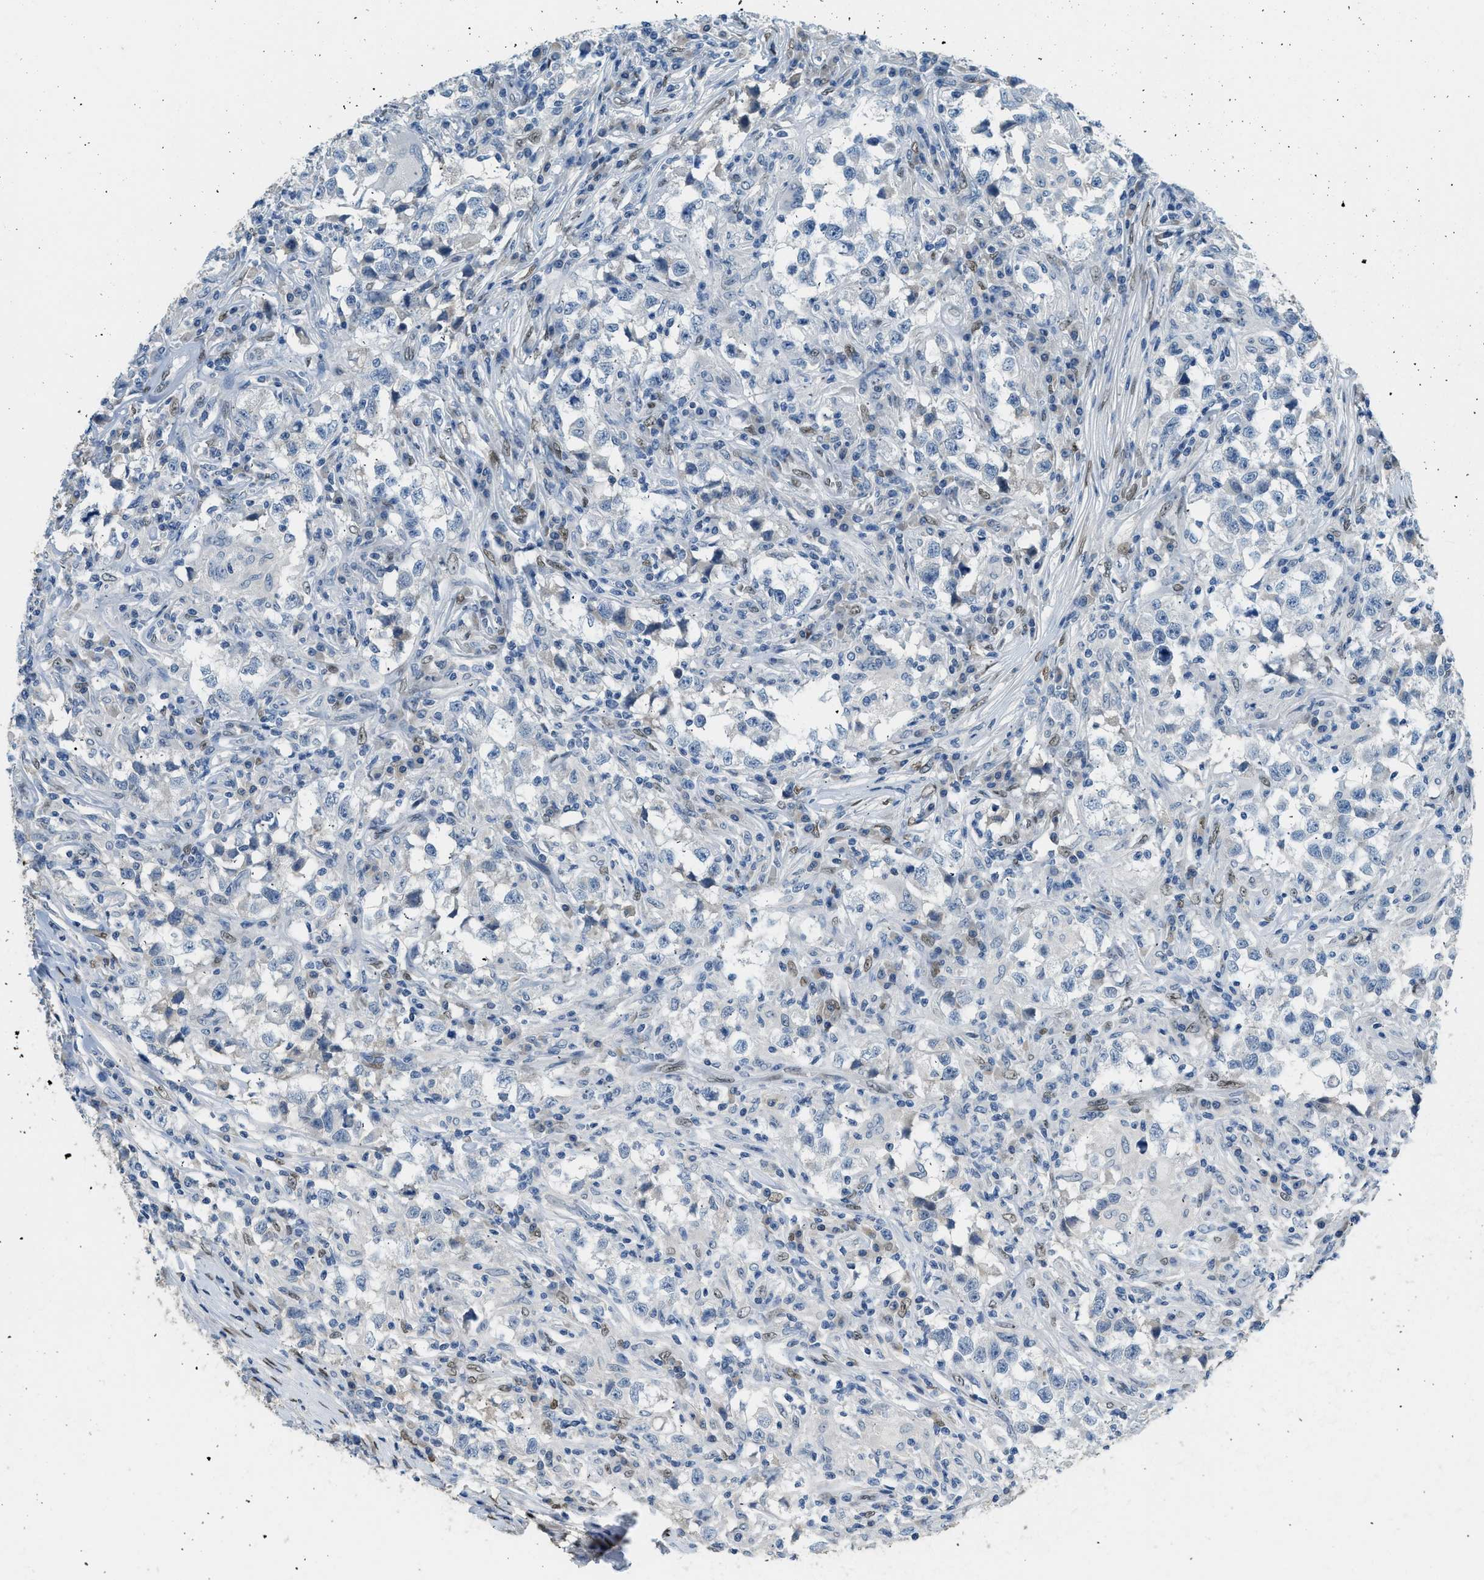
{"staining": {"intensity": "negative", "quantity": "none", "location": "none"}, "tissue": "testis cancer", "cell_type": "Tumor cells", "image_type": "cancer", "snomed": [{"axis": "morphology", "description": "Carcinoma, Embryonal, NOS"}, {"axis": "topography", "description": "Testis"}], "caption": "There is no significant expression in tumor cells of embryonal carcinoma (testis).", "gene": "ZBTB20", "patient": {"sex": "male", "age": 21}}